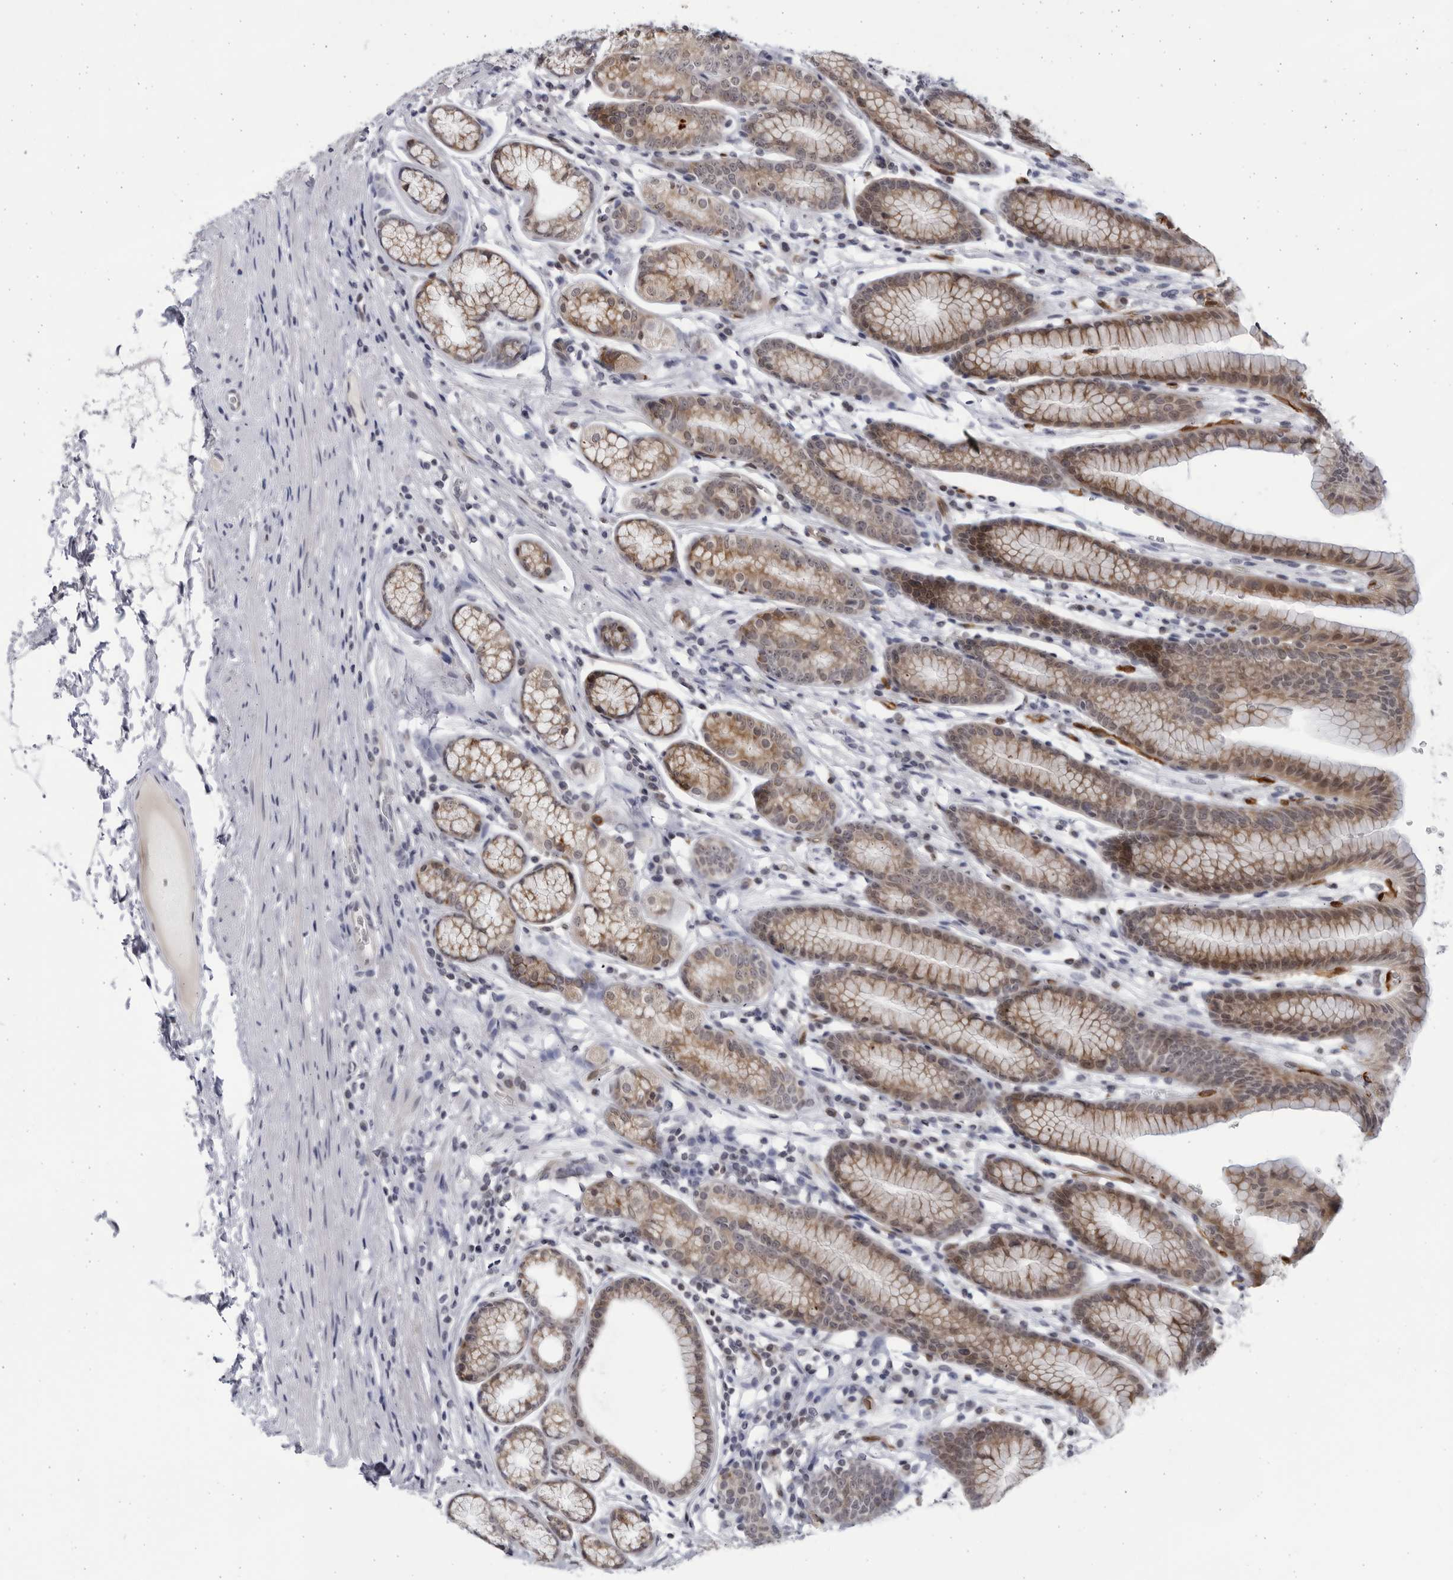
{"staining": {"intensity": "moderate", "quantity": ">75%", "location": "cytoplasmic/membranous,nuclear"}, "tissue": "stomach", "cell_type": "Glandular cells", "image_type": "normal", "snomed": [{"axis": "morphology", "description": "Normal tissue, NOS"}, {"axis": "topography", "description": "Stomach"}], "caption": "Immunohistochemical staining of normal human stomach demonstrates medium levels of moderate cytoplasmic/membranous,nuclear expression in approximately >75% of glandular cells.", "gene": "SLC25A22", "patient": {"sex": "male", "age": 42}}